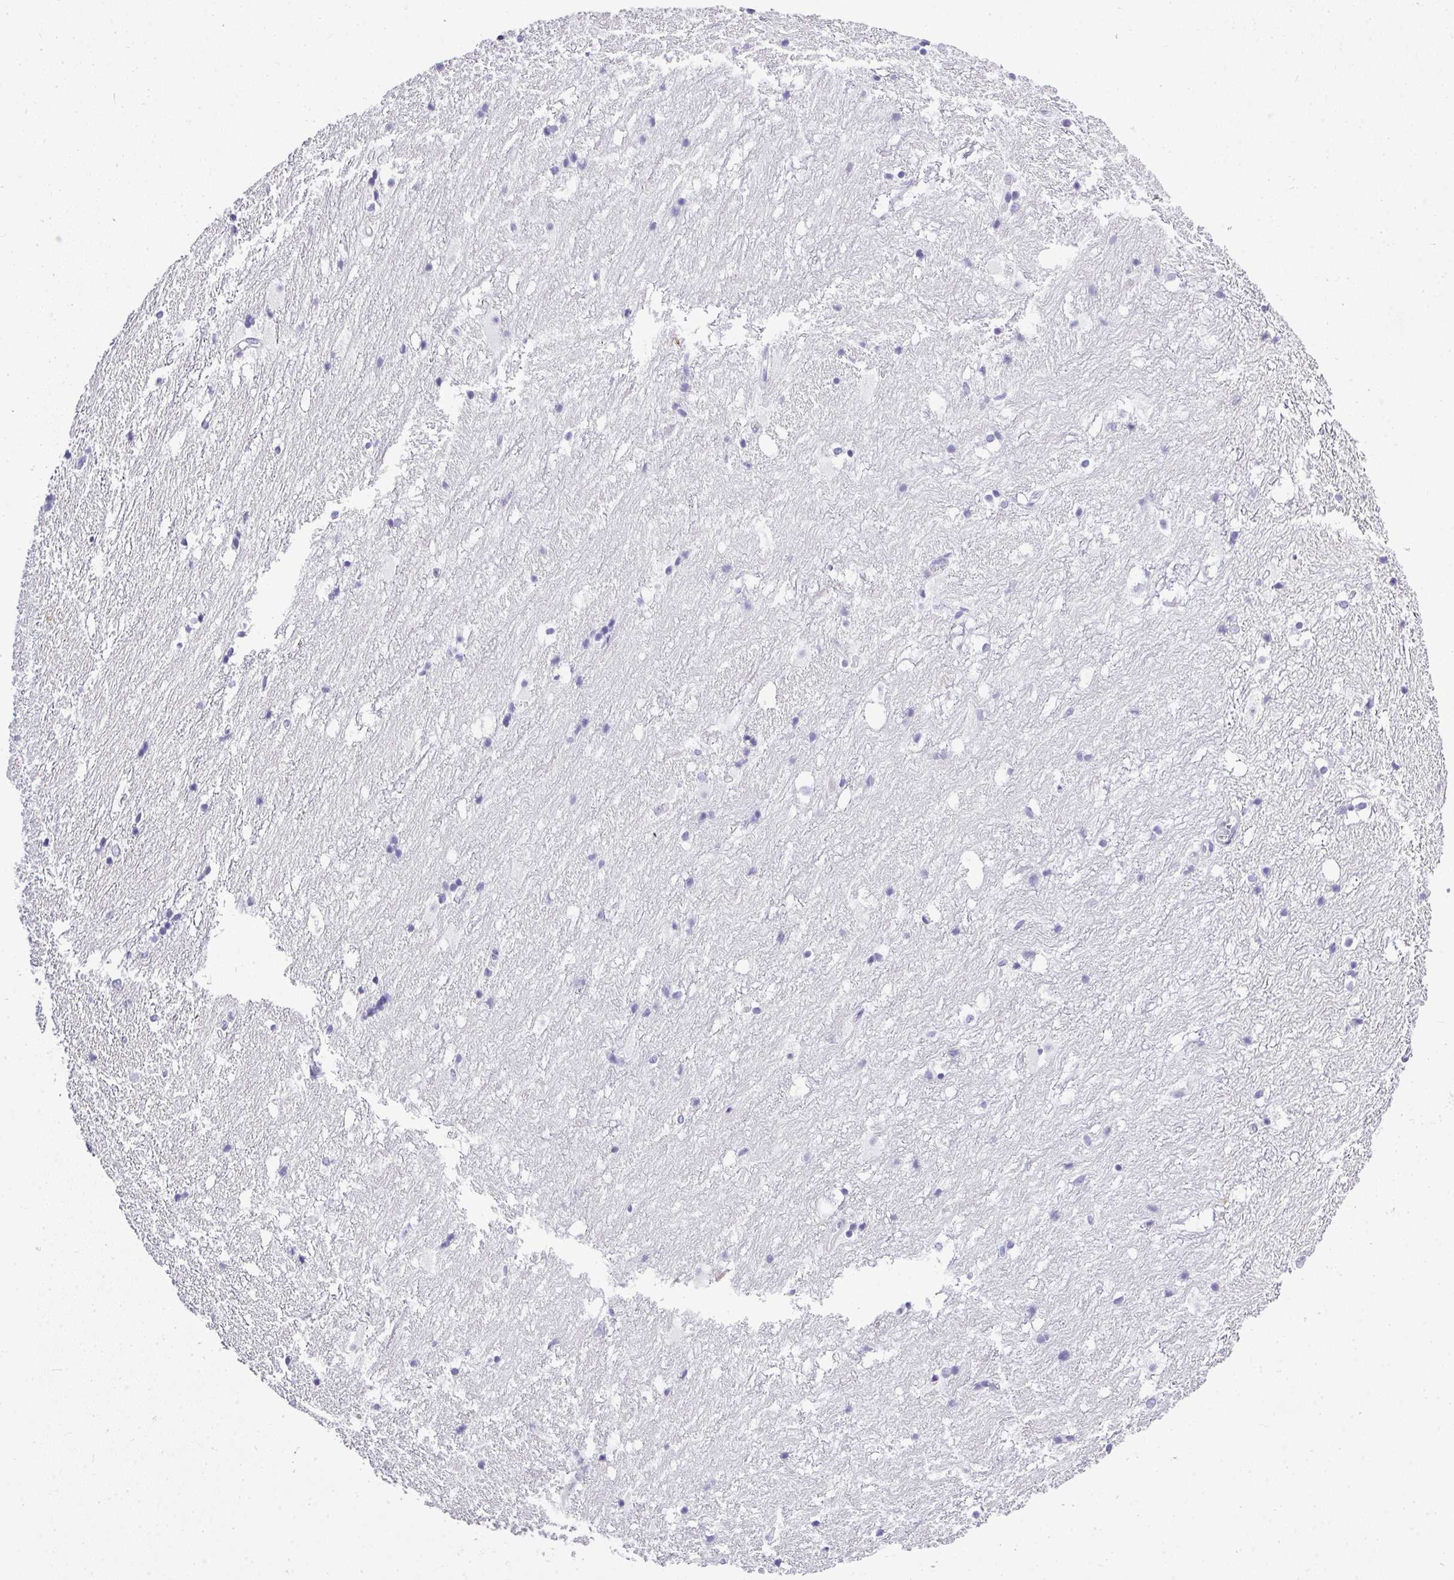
{"staining": {"intensity": "negative", "quantity": "none", "location": "none"}, "tissue": "hippocampus", "cell_type": "Glial cells", "image_type": "normal", "snomed": [{"axis": "morphology", "description": "Normal tissue, NOS"}, {"axis": "topography", "description": "Hippocampus"}], "caption": "Hippocampus stained for a protein using immunohistochemistry (IHC) exhibits no positivity glial cells.", "gene": "PLPPR3", "patient": {"sex": "female", "age": 52}}